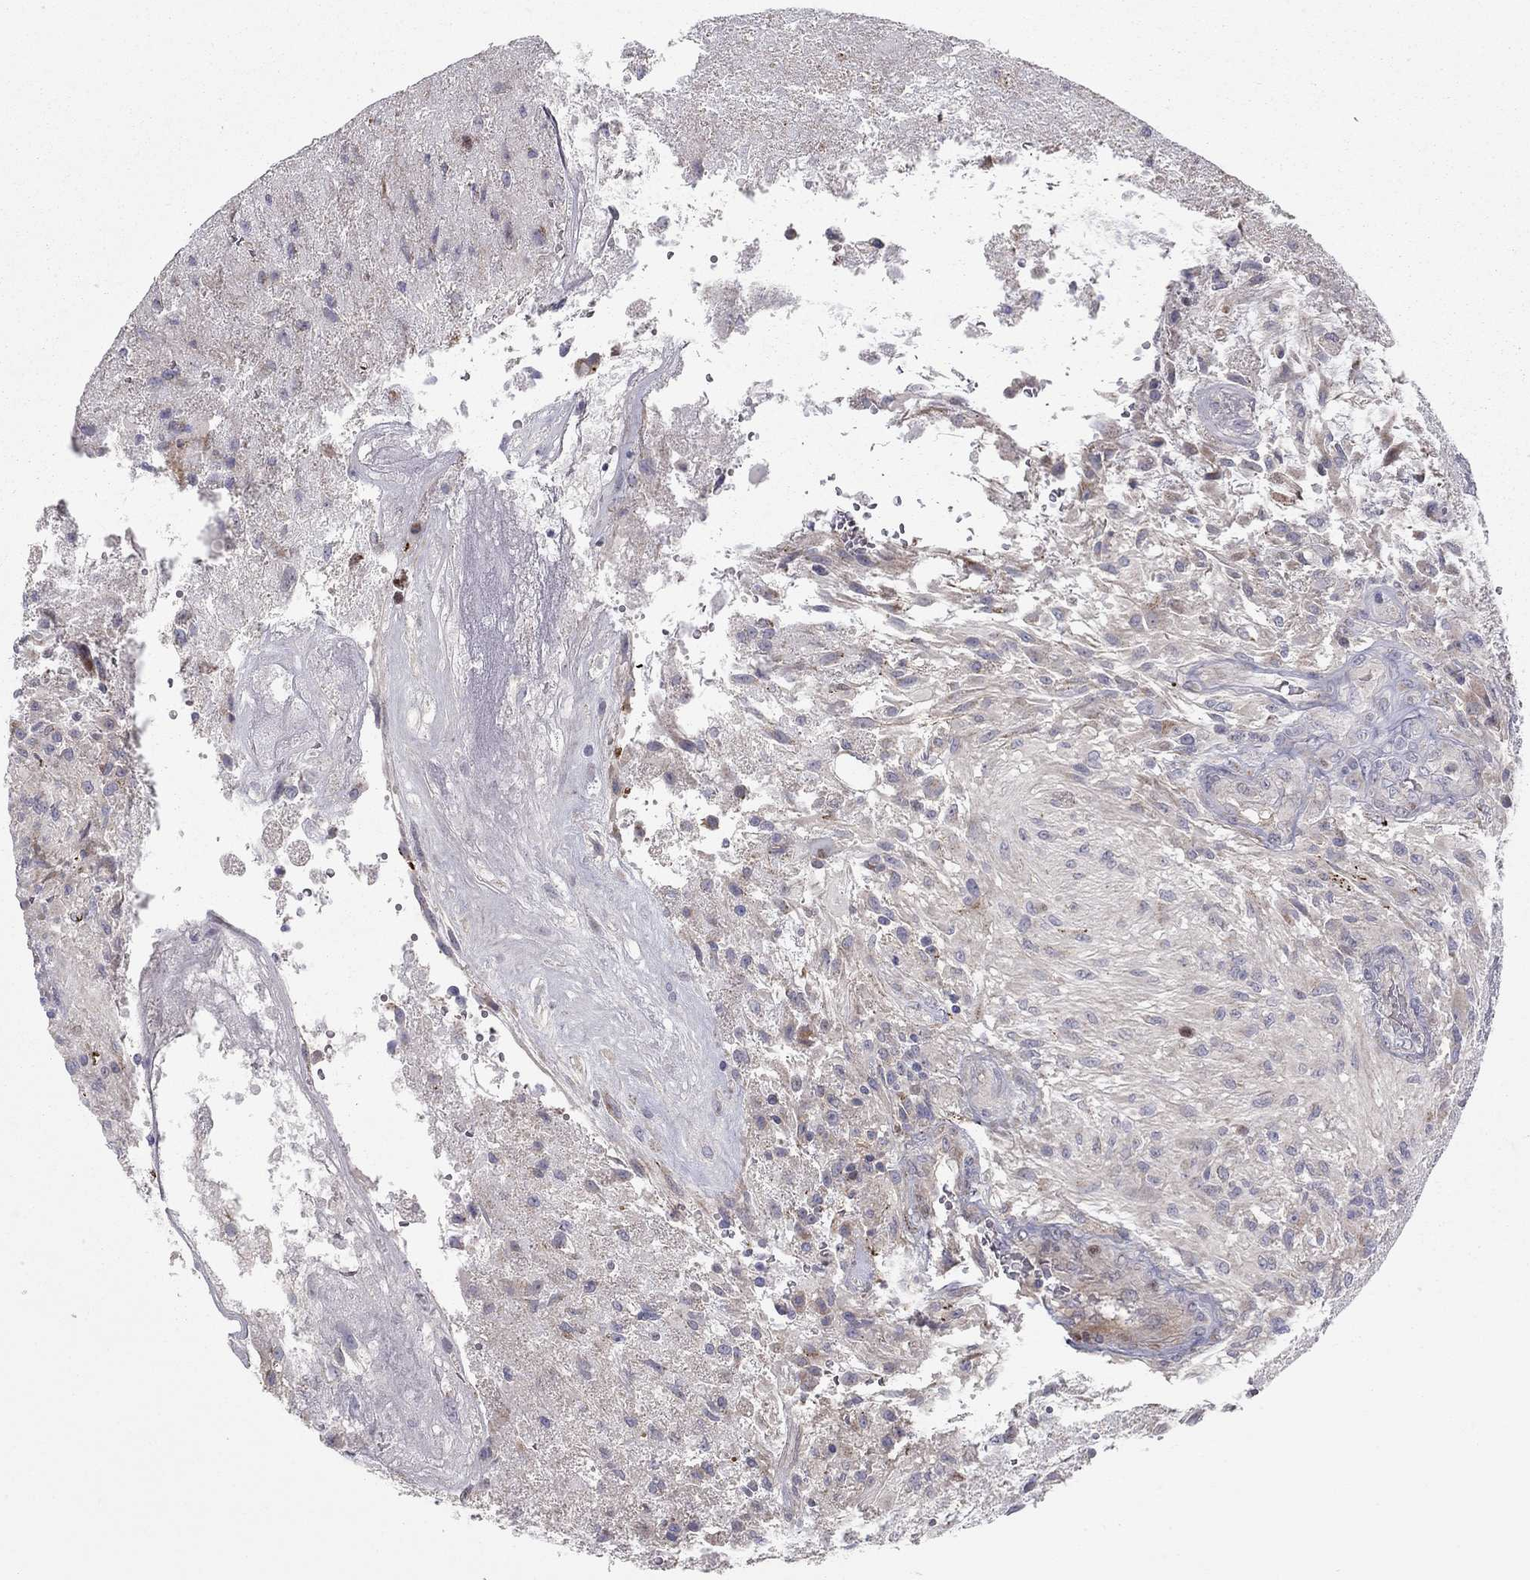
{"staining": {"intensity": "negative", "quantity": "none", "location": "none"}, "tissue": "glioma", "cell_type": "Tumor cells", "image_type": "cancer", "snomed": [{"axis": "morphology", "description": "Glioma, malignant, High grade"}, {"axis": "topography", "description": "Brain"}], "caption": "There is no significant positivity in tumor cells of malignant glioma (high-grade).", "gene": "DUSP7", "patient": {"sex": "male", "age": 56}}